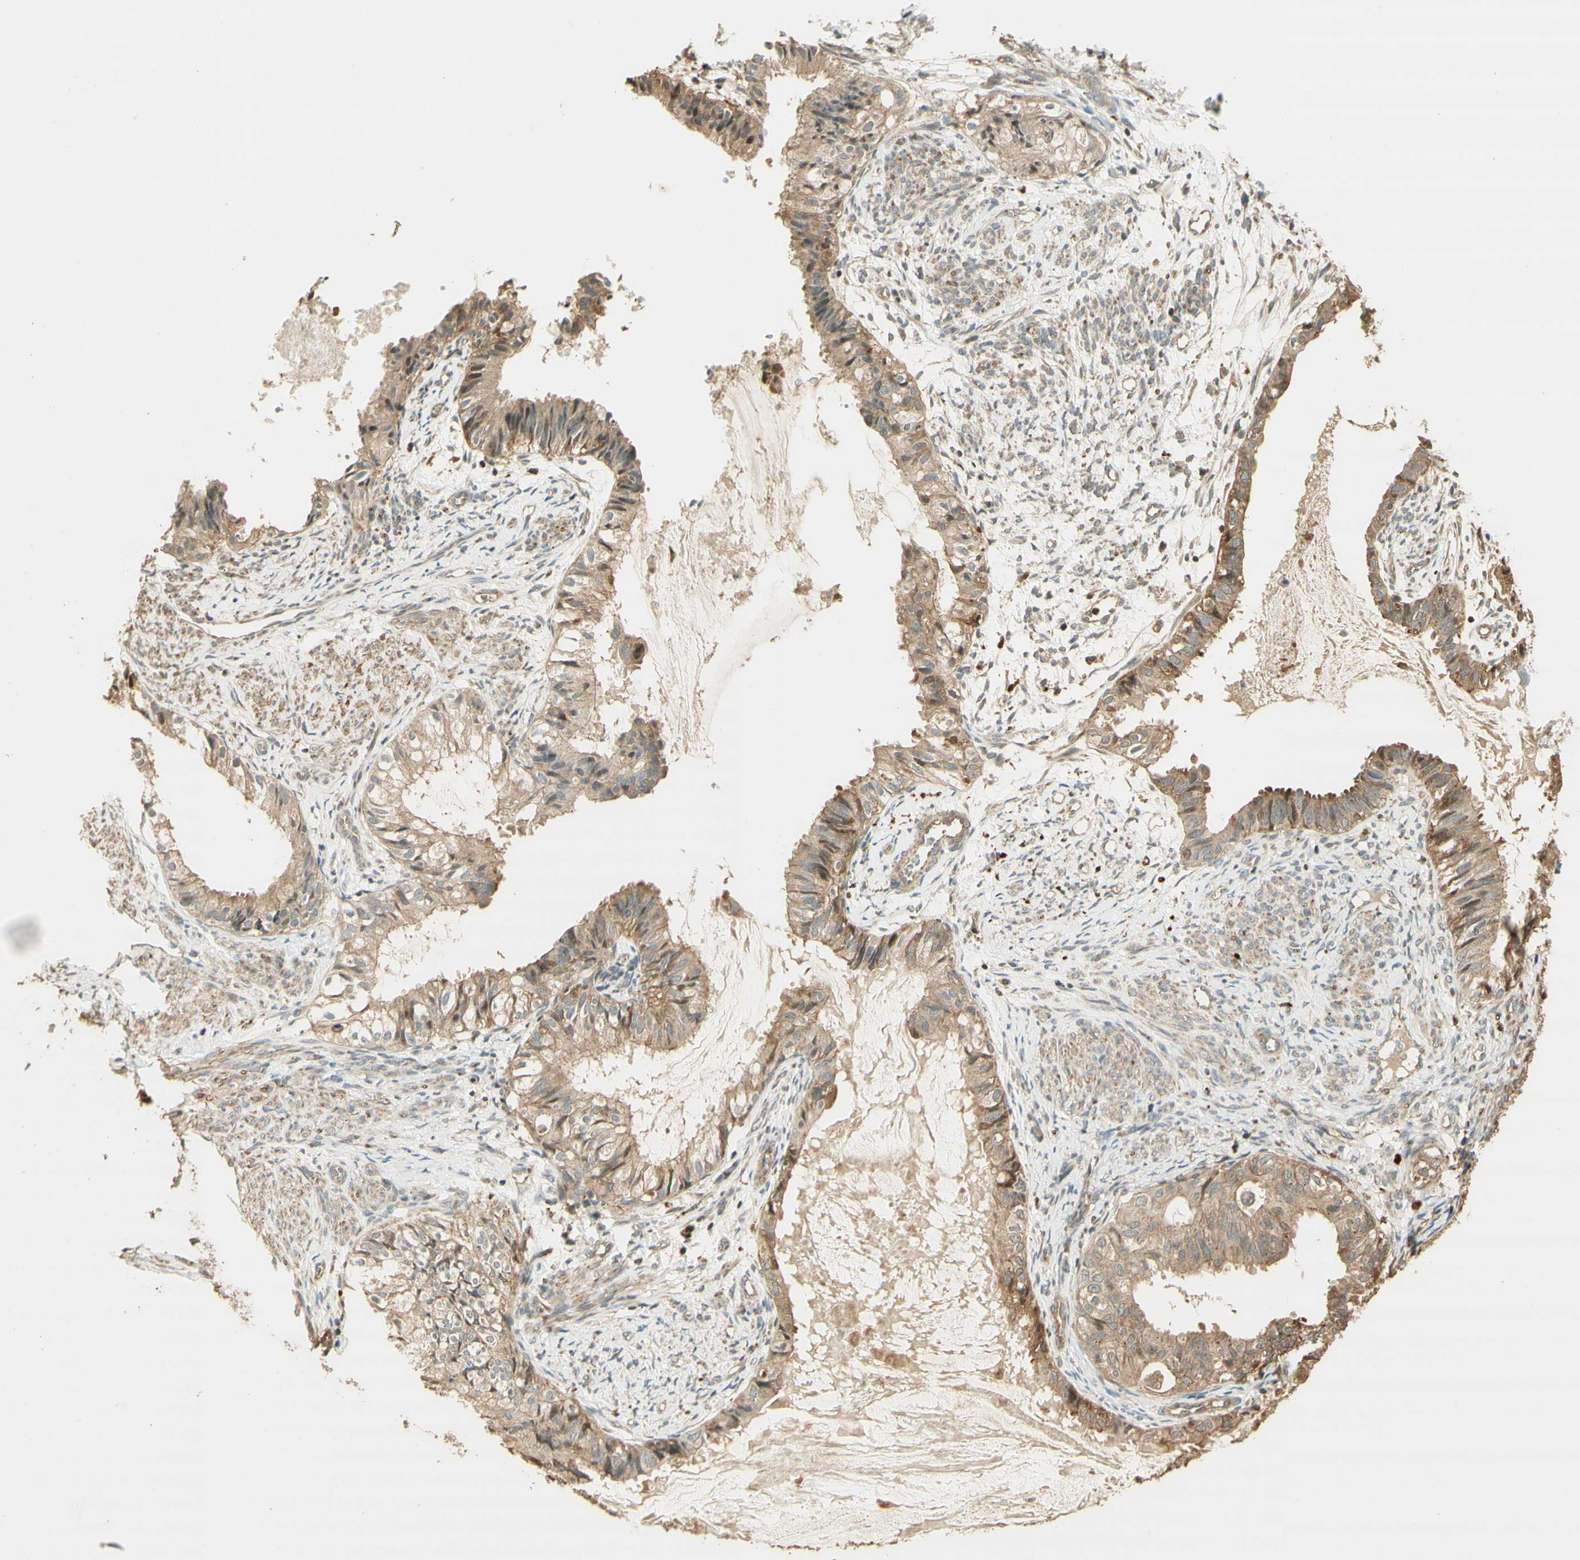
{"staining": {"intensity": "moderate", "quantity": ">75%", "location": "cytoplasmic/membranous"}, "tissue": "cervical cancer", "cell_type": "Tumor cells", "image_type": "cancer", "snomed": [{"axis": "morphology", "description": "Normal tissue, NOS"}, {"axis": "morphology", "description": "Adenocarcinoma, NOS"}, {"axis": "topography", "description": "Cervix"}, {"axis": "topography", "description": "Endometrium"}], "caption": "Adenocarcinoma (cervical) tissue reveals moderate cytoplasmic/membranous positivity in approximately >75% of tumor cells (Brightfield microscopy of DAB IHC at high magnification).", "gene": "AGER", "patient": {"sex": "female", "age": 86}}